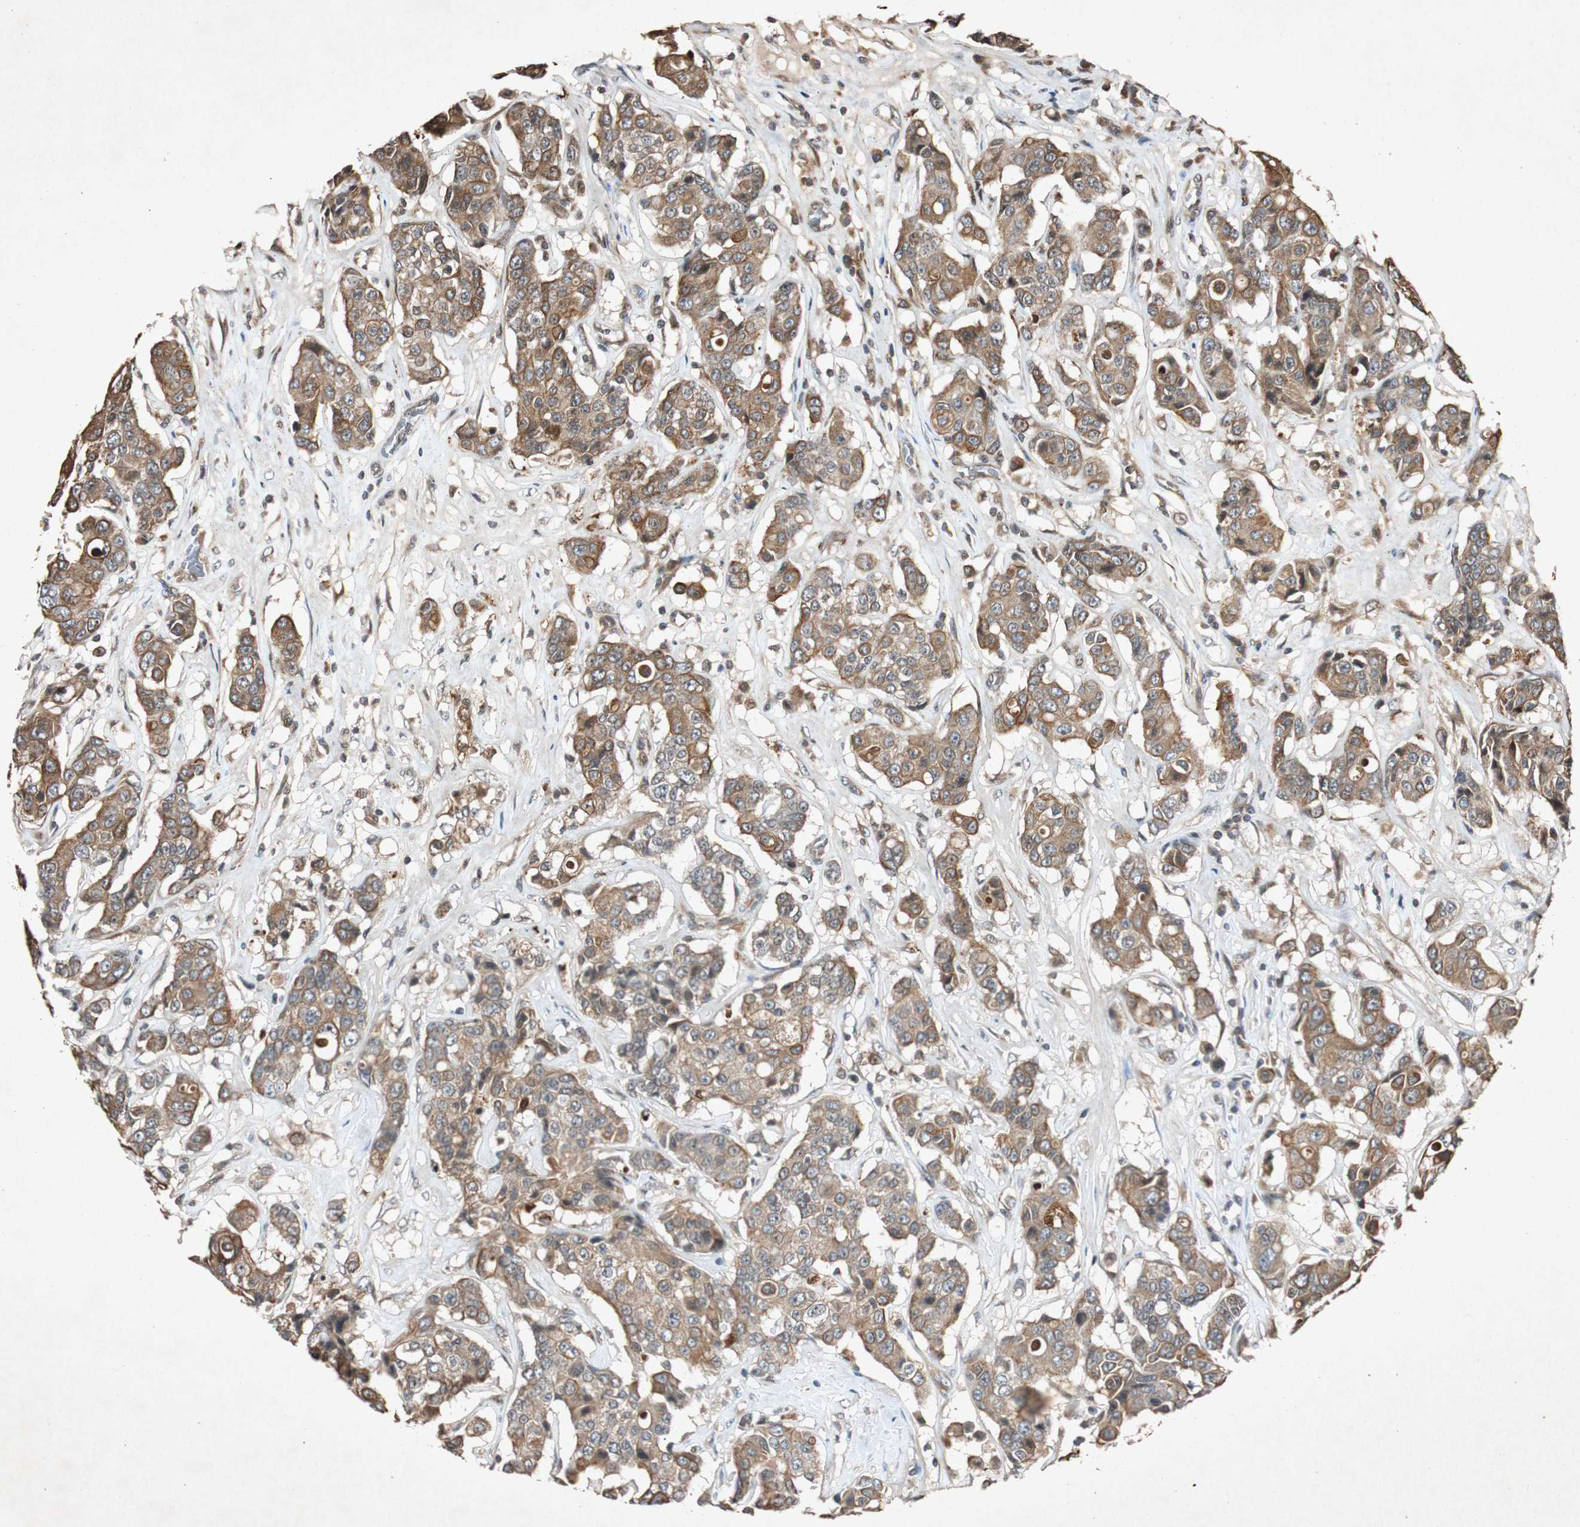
{"staining": {"intensity": "moderate", "quantity": ">75%", "location": "cytoplasmic/membranous"}, "tissue": "breast cancer", "cell_type": "Tumor cells", "image_type": "cancer", "snomed": [{"axis": "morphology", "description": "Duct carcinoma"}, {"axis": "topography", "description": "Breast"}], "caption": "Human breast cancer stained with a brown dye displays moderate cytoplasmic/membranous positive expression in approximately >75% of tumor cells.", "gene": "SLIT2", "patient": {"sex": "female", "age": 27}}